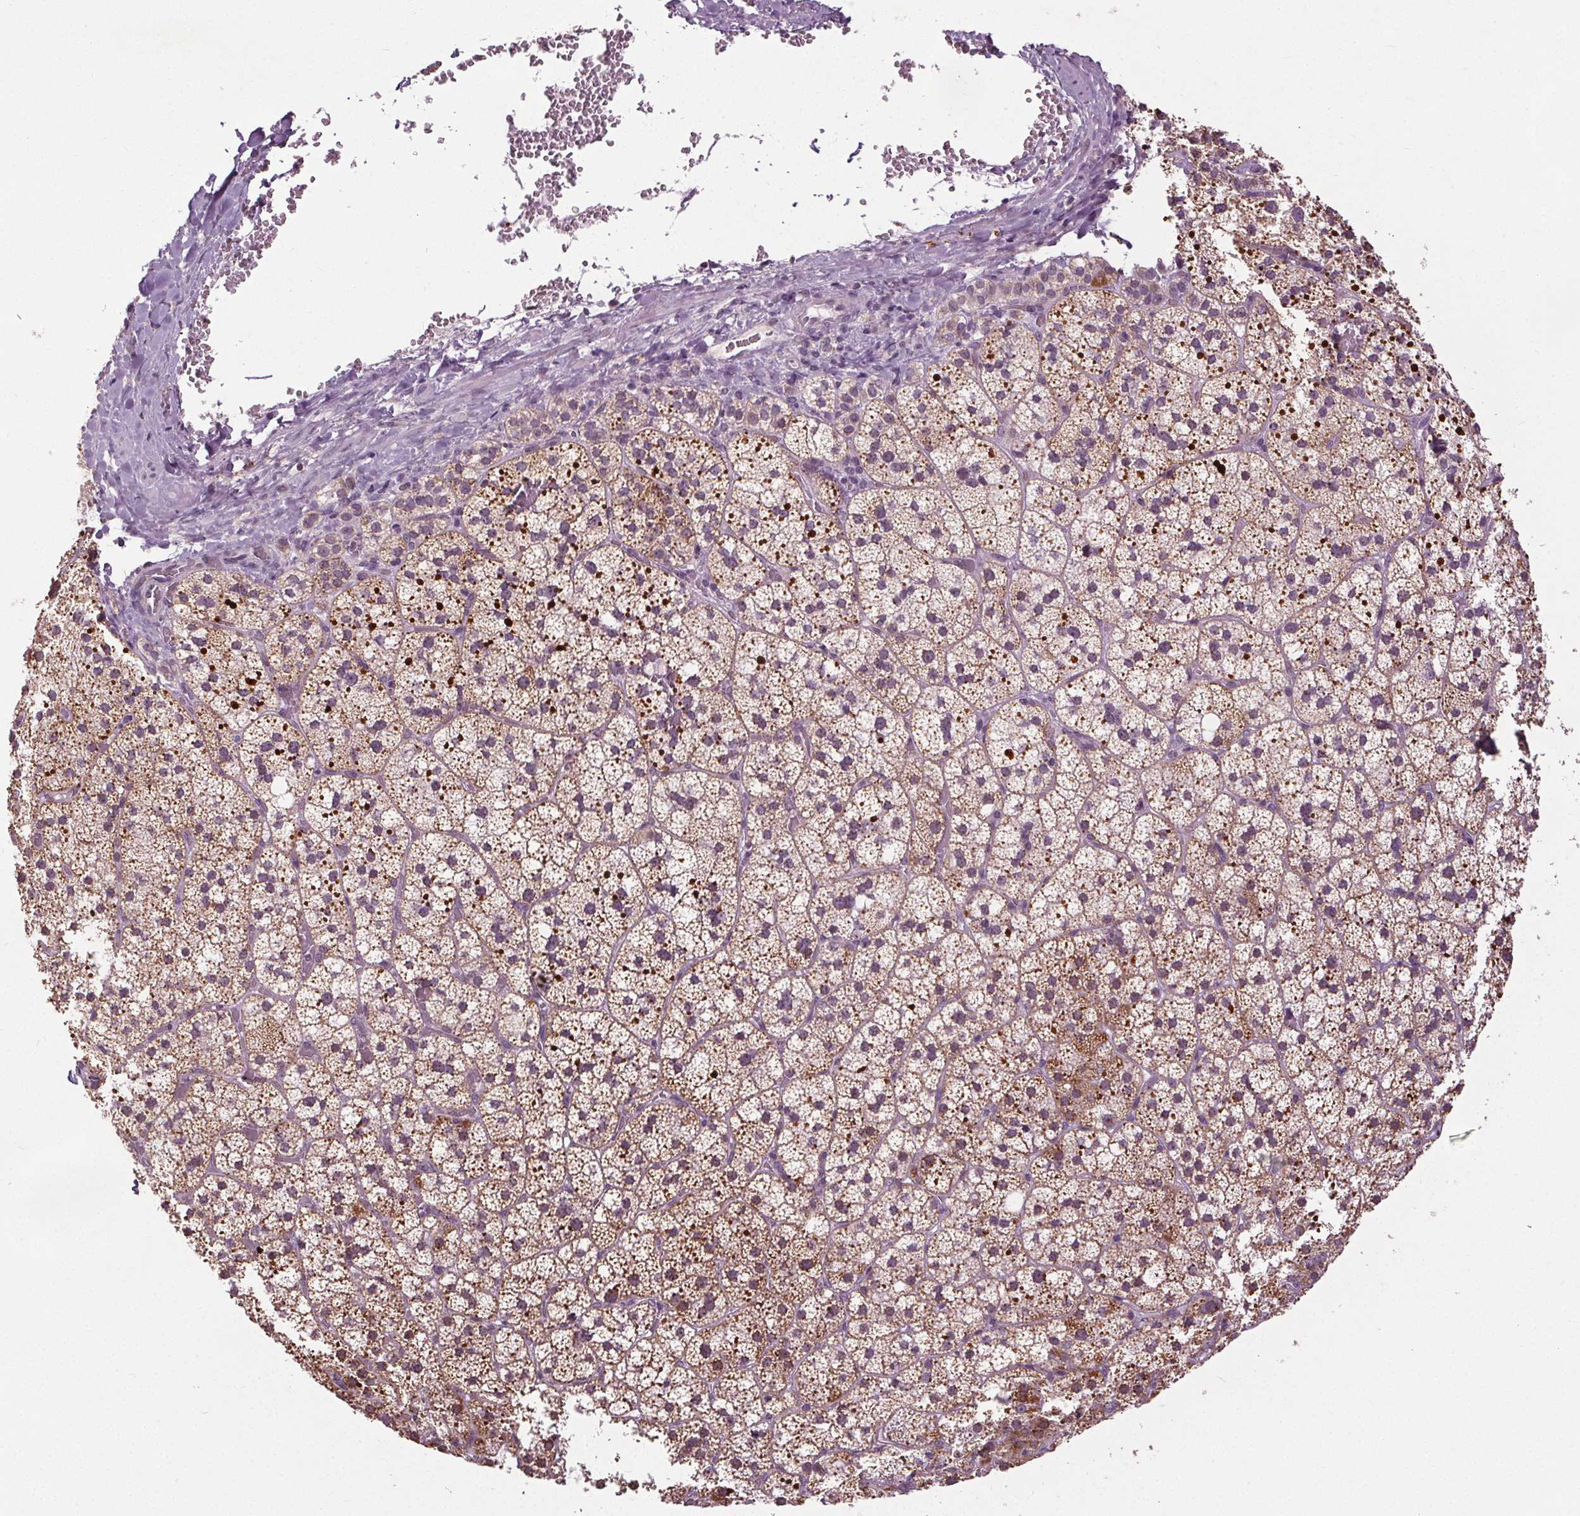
{"staining": {"intensity": "moderate", "quantity": ">75%", "location": "cytoplasmic/membranous"}, "tissue": "adrenal gland", "cell_type": "Glandular cells", "image_type": "normal", "snomed": [{"axis": "morphology", "description": "Normal tissue, NOS"}, {"axis": "topography", "description": "Adrenal gland"}], "caption": "Protein analysis of benign adrenal gland shows moderate cytoplasmic/membranous positivity in approximately >75% of glandular cells. (Stains: DAB in brown, nuclei in blue, Microscopy: brightfield microscopy at high magnification).", "gene": "SLC2A9", "patient": {"sex": "male", "age": 53}}